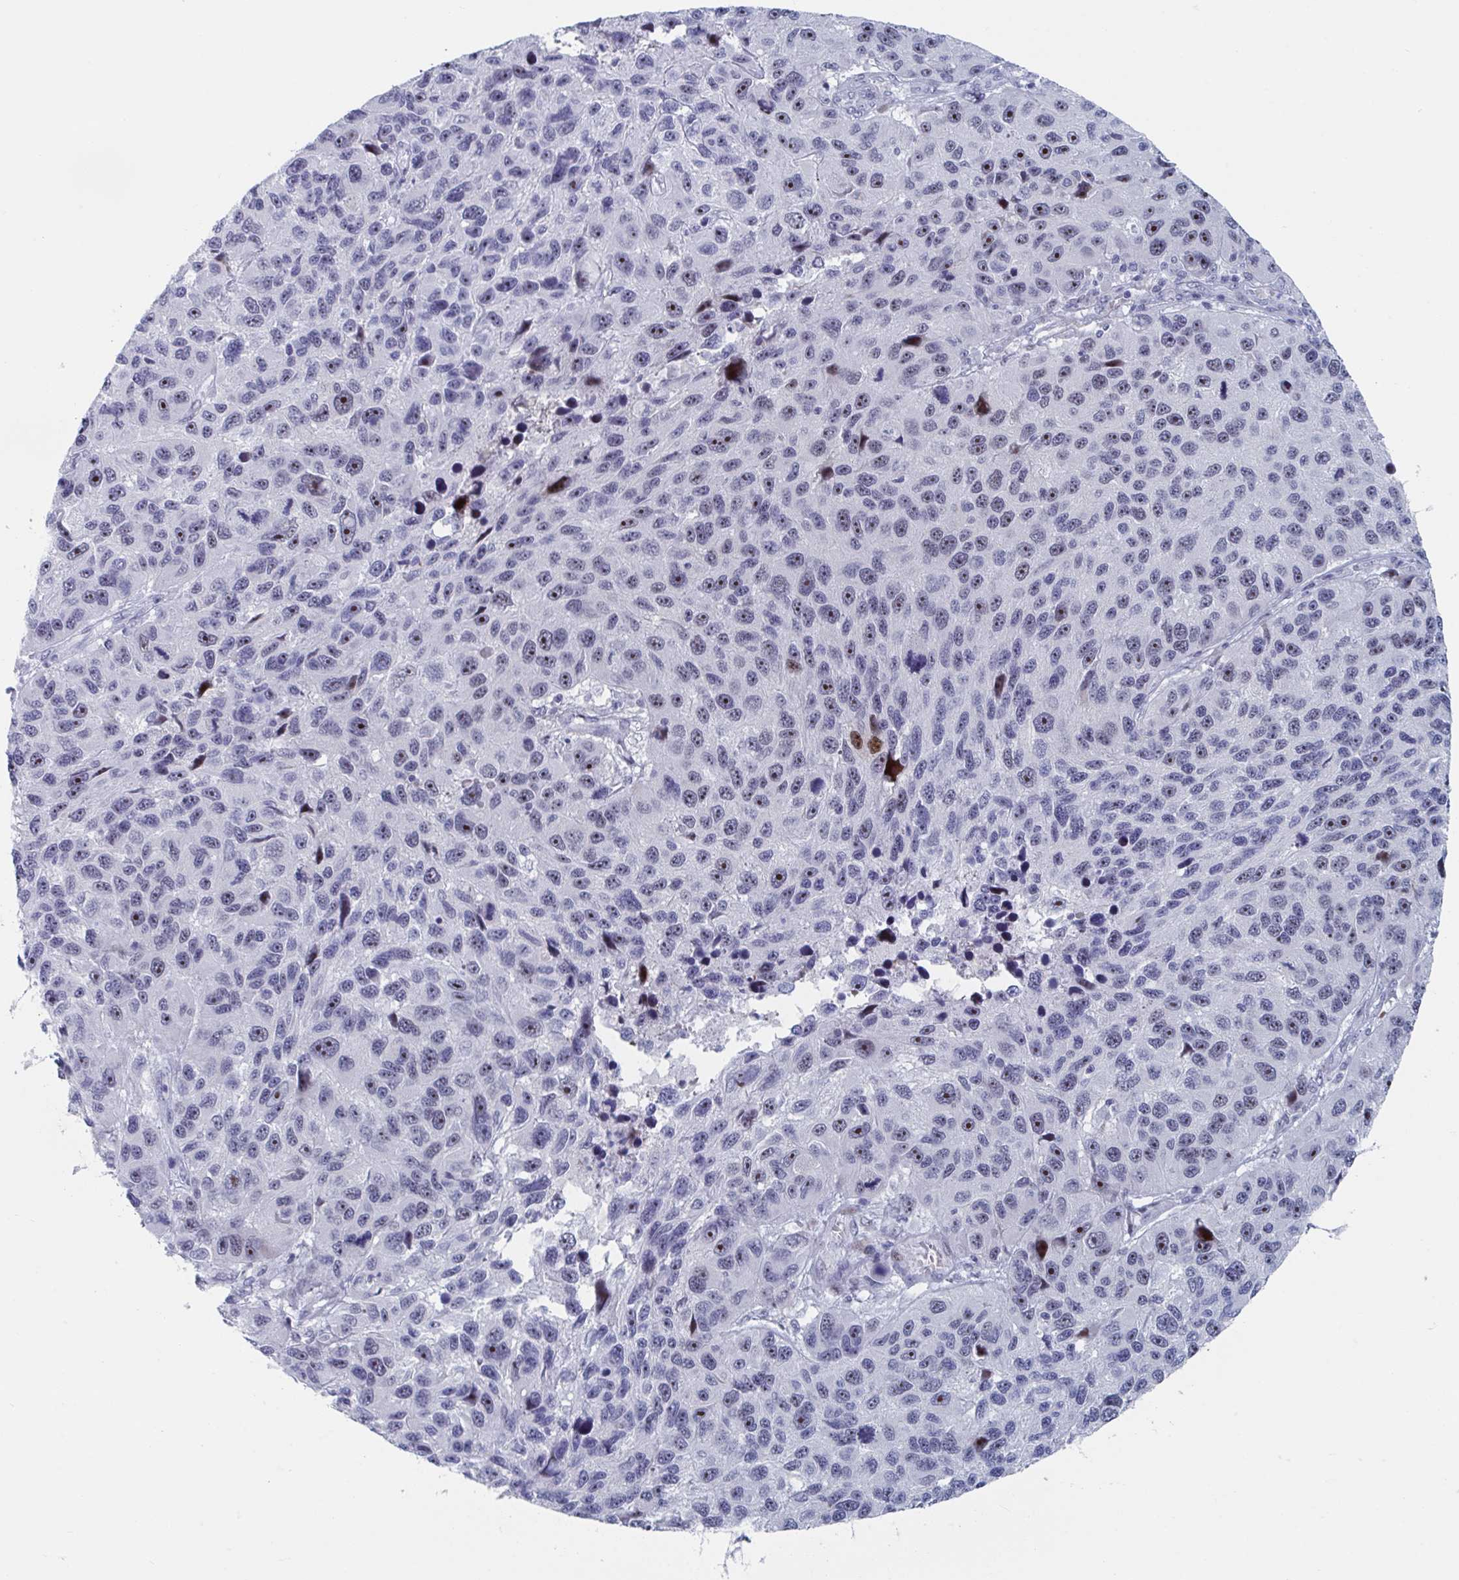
{"staining": {"intensity": "strong", "quantity": ">75%", "location": "nuclear"}, "tissue": "melanoma", "cell_type": "Tumor cells", "image_type": "cancer", "snomed": [{"axis": "morphology", "description": "Malignant melanoma, NOS"}, {"axis": "topography", "description": "Skin"}], "caption": "IHC (DAB) staining of human malignant melanoma displays strong nuclear protein positivity in about >75% of tumor cells. The staining was performed using DAB, with brown indicating positive protein expression. Nuclei are stained blue with hematoxylin.", "gene": "NR1H2", "patient": {"sex": "male", "age": 53}}